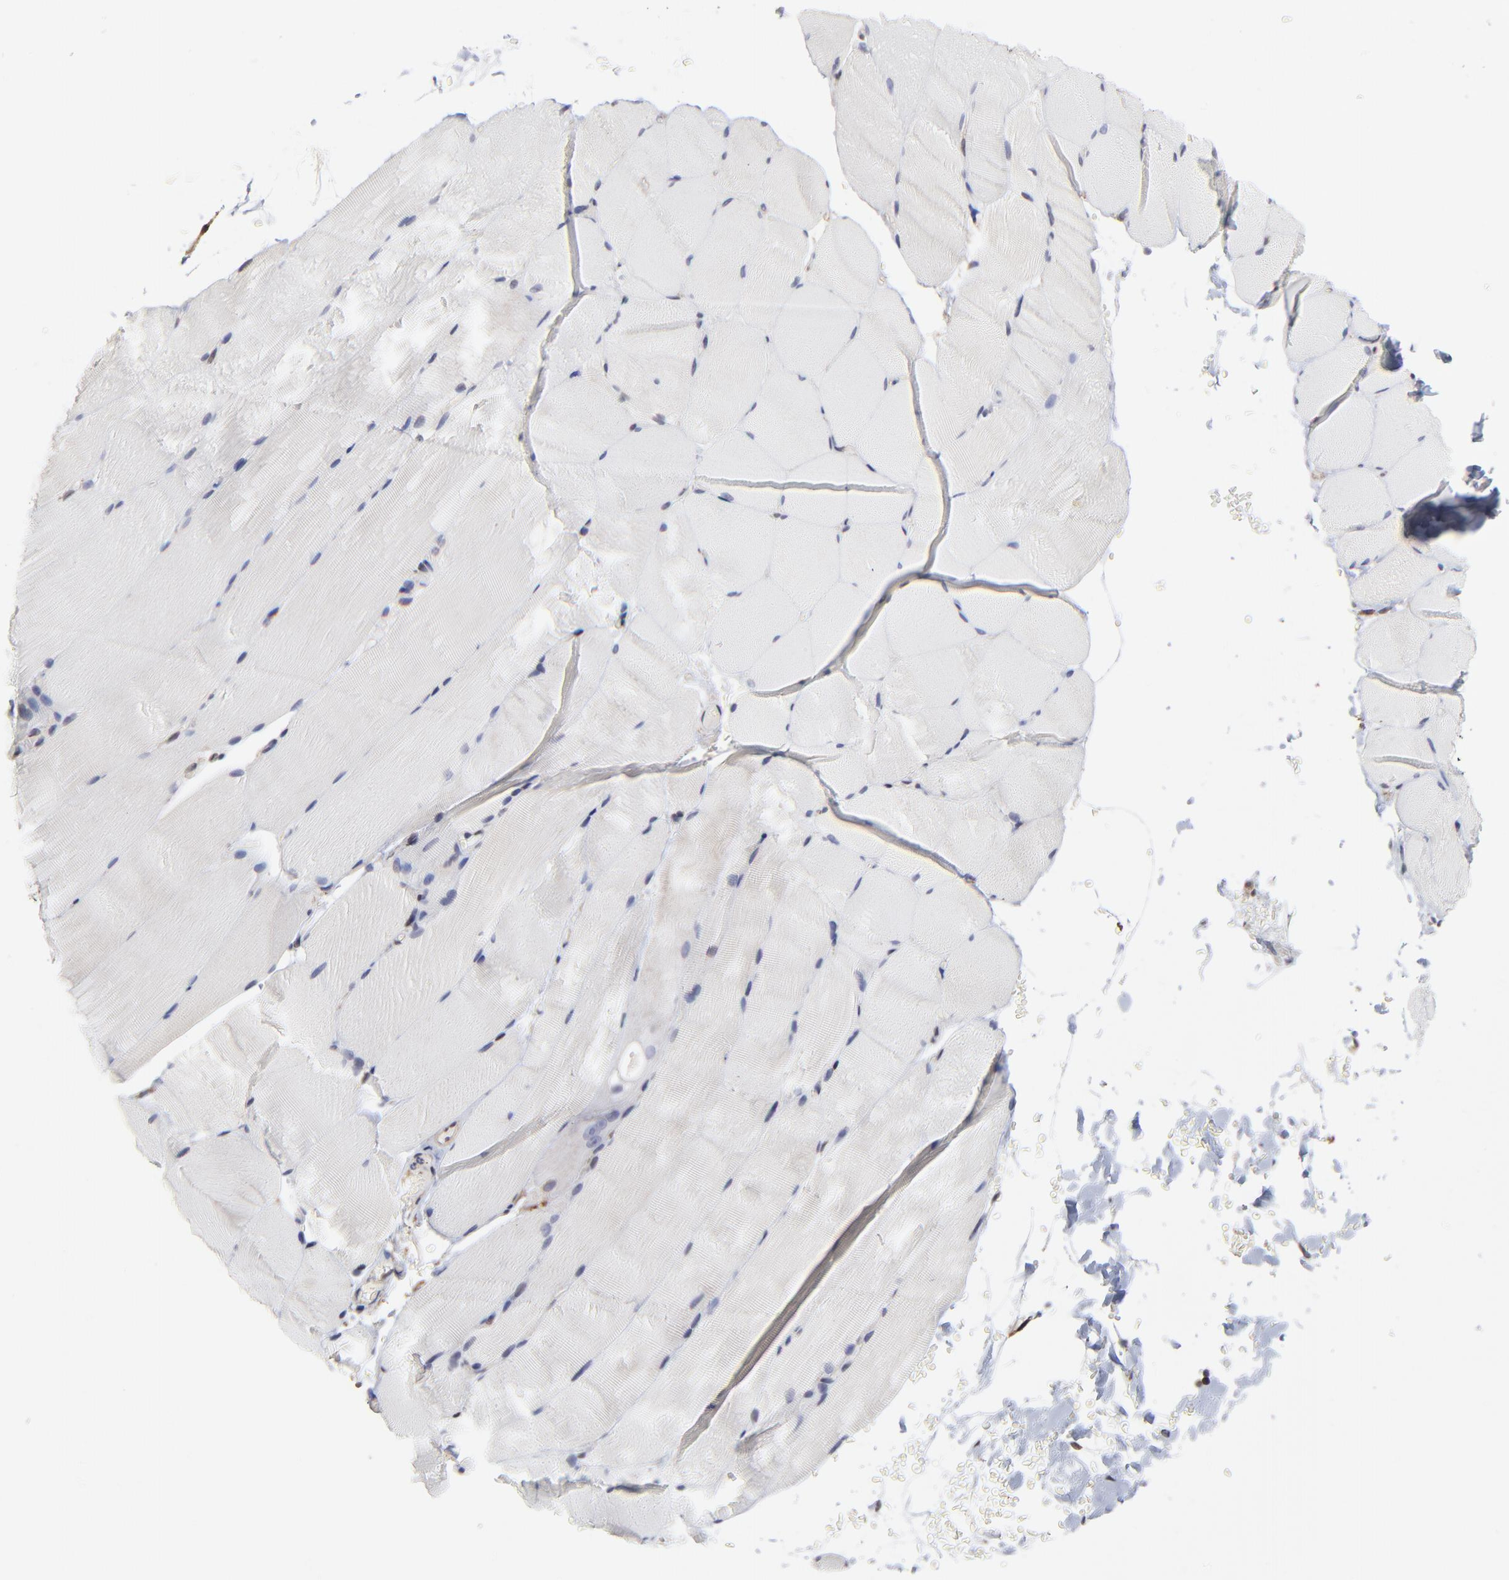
{"staining": {"intensity": "negative", "quantity": "none", "location": "none"}, "tissue": "skeletal muscle", "cell_type": "Myocytes", "image_type": "normal", "snomed": [{"axis": "morphology", "description": "Normal tissue, NOS"}, {"axis": "topography", "description": "Skeletal muscle"}, {"axis": "topography", "description": "Parathyroid gland"}], "caption": "Myocytes show no significant protein staining in normal skeletal muscle. The staining is performed using DAB (3,3'-diaminobenzidine) brown chromogen with nuclei counter-stained in using hematoxylin.", "gene": "ELP2", "patient": {"sex": "female", "age": 37}}